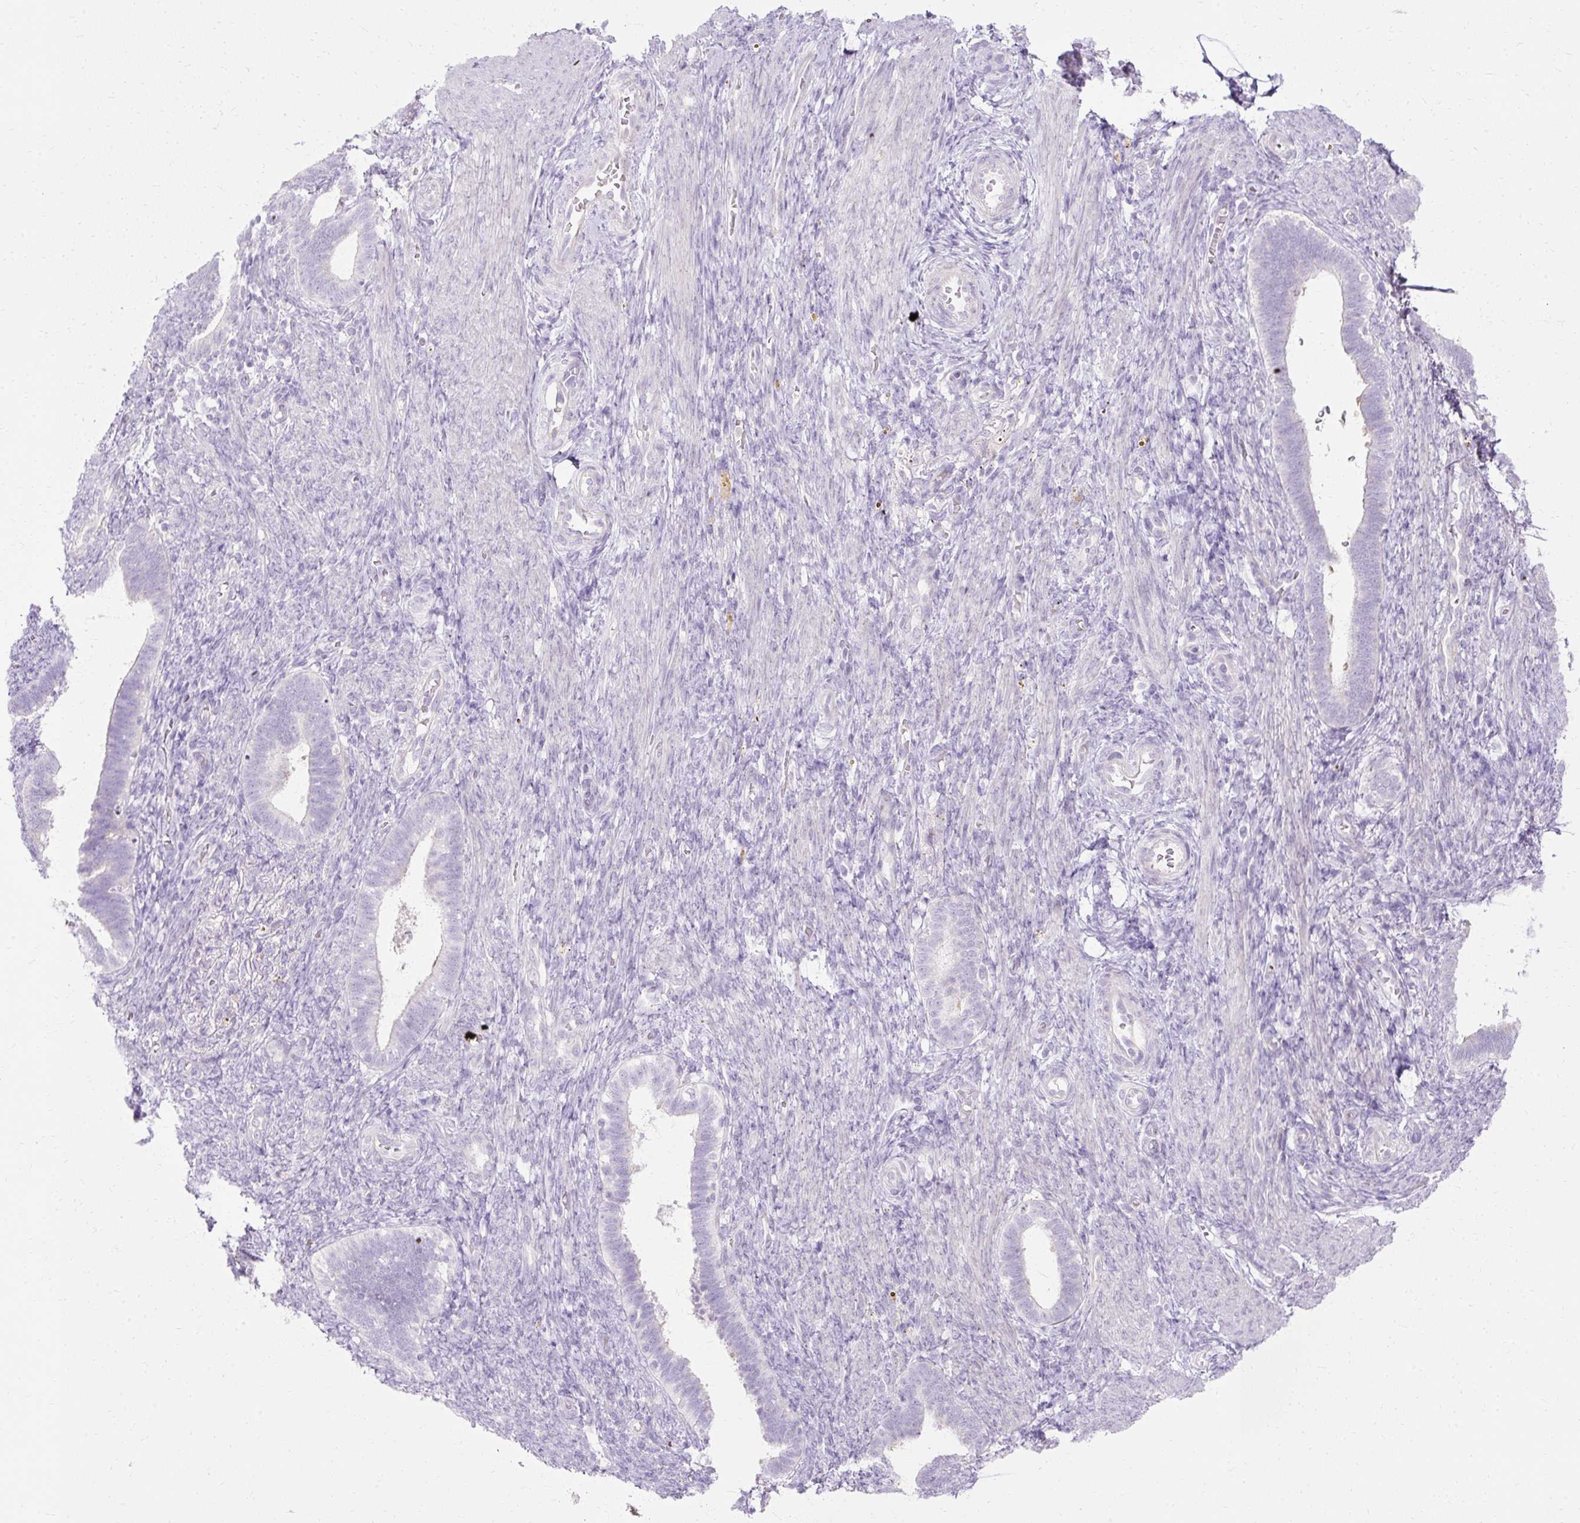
{"staining": {"intensity": "negative", "quantity": "none", "location": "none"}, "tissue": "endometrium", "cell_type": "Cells in endometrial stroma", "image_type": "normal", "snomed": [{"axis": "morphology", "description": "Normal tissue, NOS"}, {"axis": "topography", "description": "Endometrium"}], "caption": "This is an immunohistochemistry (IHC) micrograph of normal human endometrium. There is no positivity in cells in endometrial stroma.", "gene": "HSD11B1", "patient": {"sex": "female", "age": 34}}